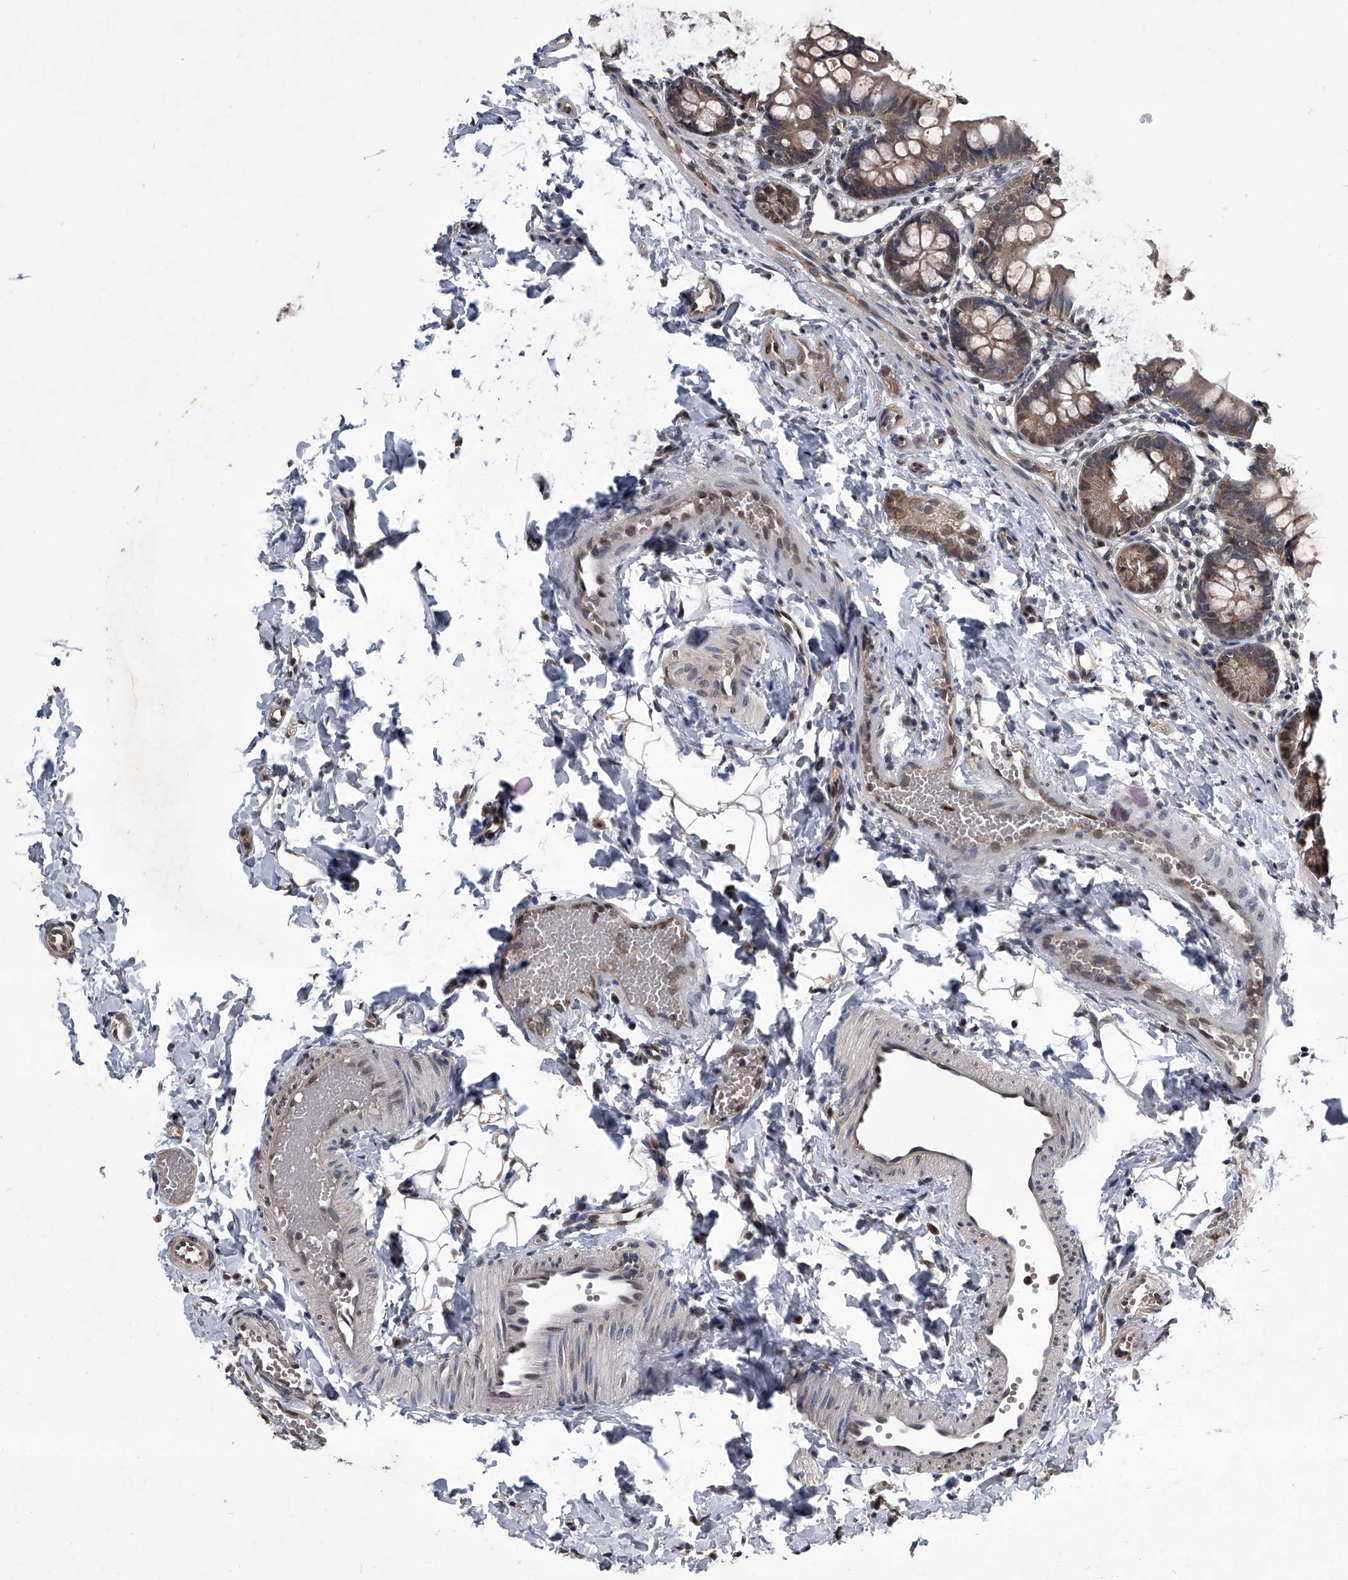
{"staining": {"intensity": "moderate", "quantity": "25%-75%", "location": "cytoplasmic/membranous"}, "tissue": "small intestine", "cell_type": "Glandular cells", "image_type": "normal", "snomed": [{"axis": "morphology", "description": "Normal tissue, NOS"}, {"axis": "topography", "description": "Small intestine"}], "caption": "Small intestine stained for a protein (brown) exhibits moderate cytoplasmic/membranous positive expression in about 25%-75% of glandular cells.", "gene": "TSNAX", "patient": {"sex": "male", "age": 7}}